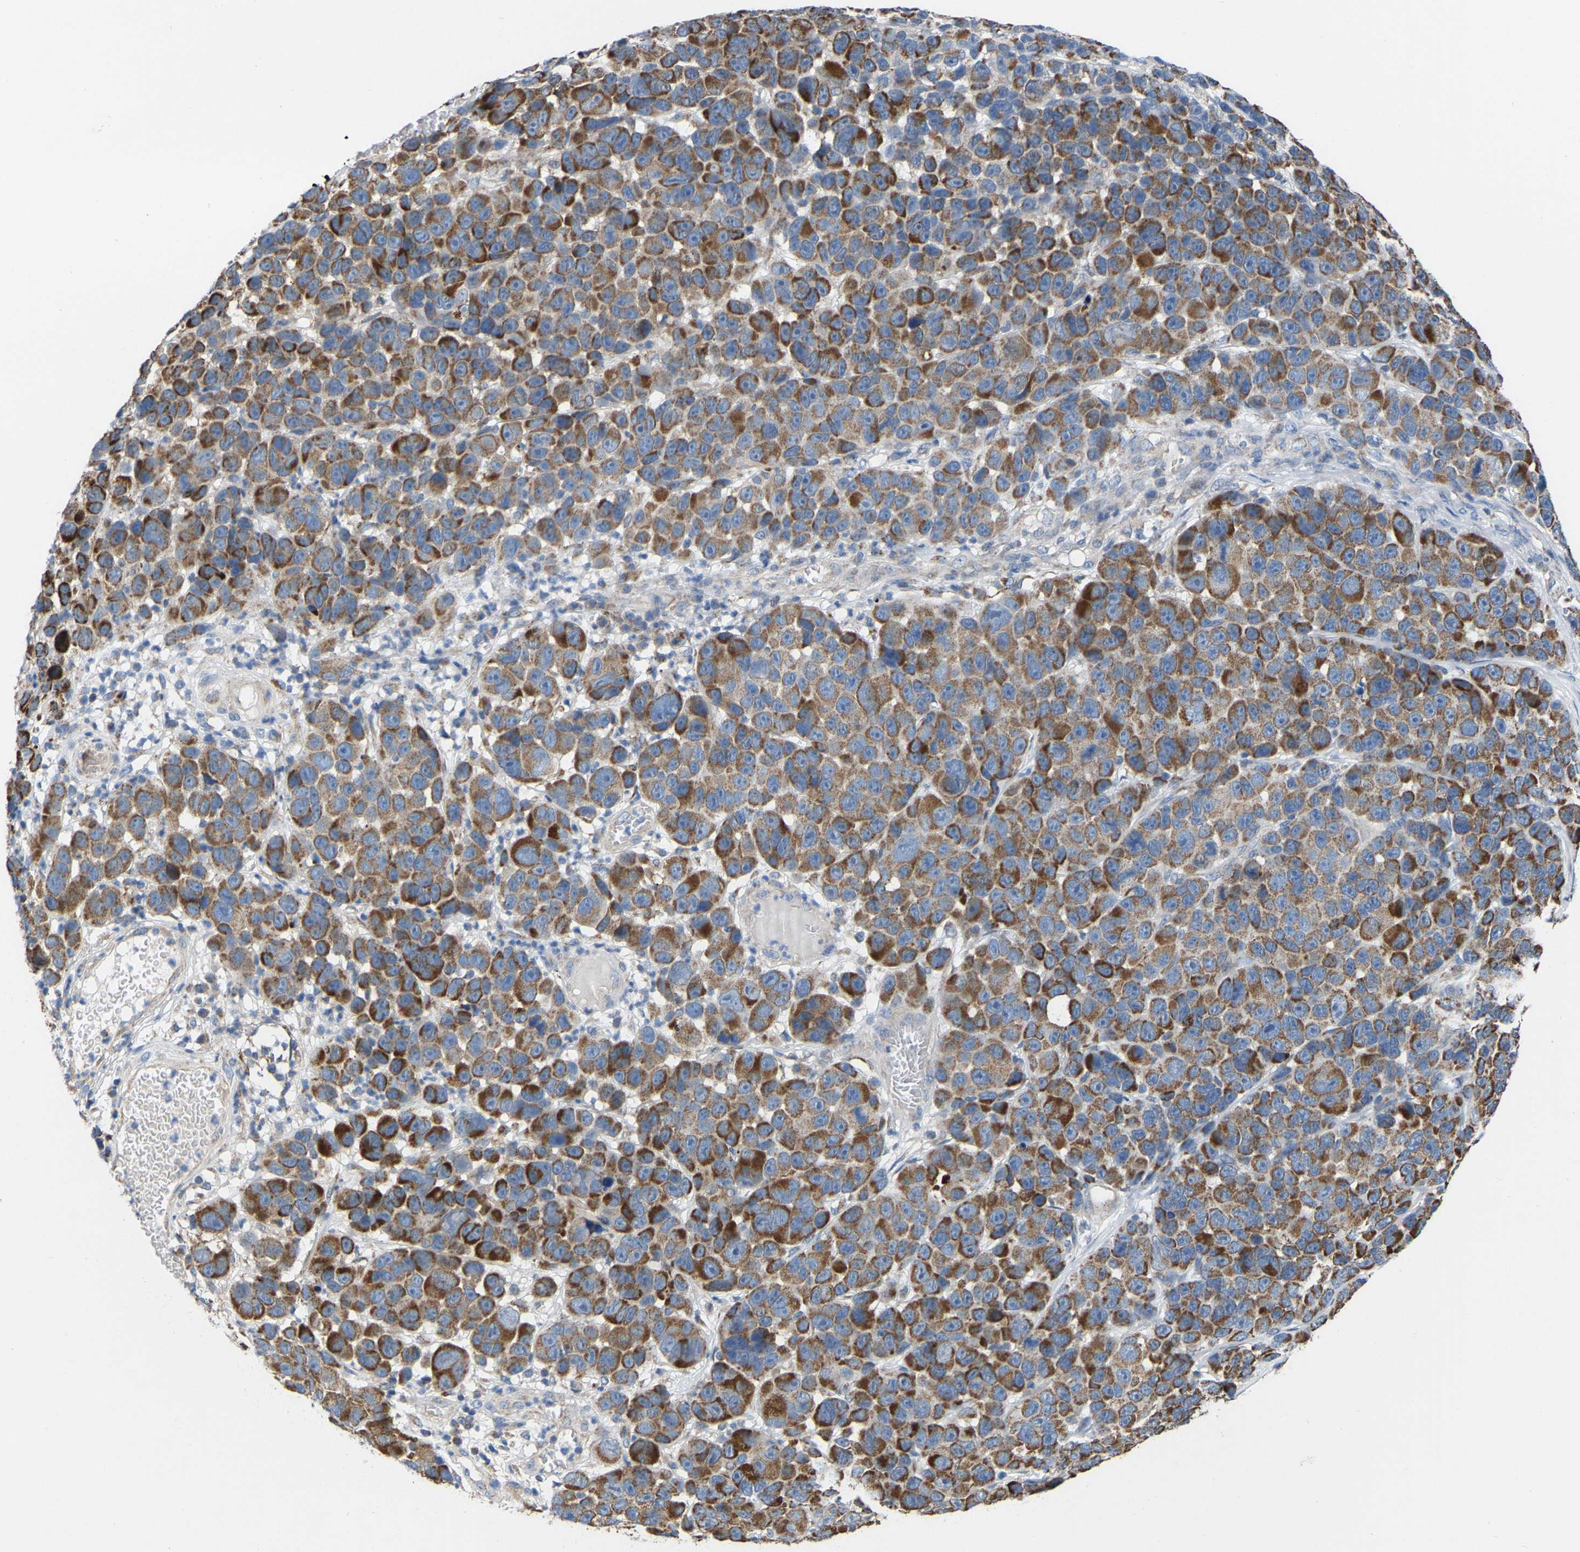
{"staining": {"intensity": "moderate", "quantity": ">75%", "location": "cytoplasmic/membranous"}, "tissue": "melanoma", "cell_type": "Tumor cells", "image_type": "cancer", "snomed": [{"axis": "morphology", "description": "Malignant melanoma, NOS"}, {"axis": "topography", "description": "Skin"}], "caption": "Protein expression analysis of melanoma exhibits moderate cytoplasmic/membranous expression in approximately >75% of tumor cells.", "gene": "BCL10", "patient": {"sex": "male", "age": 53}}